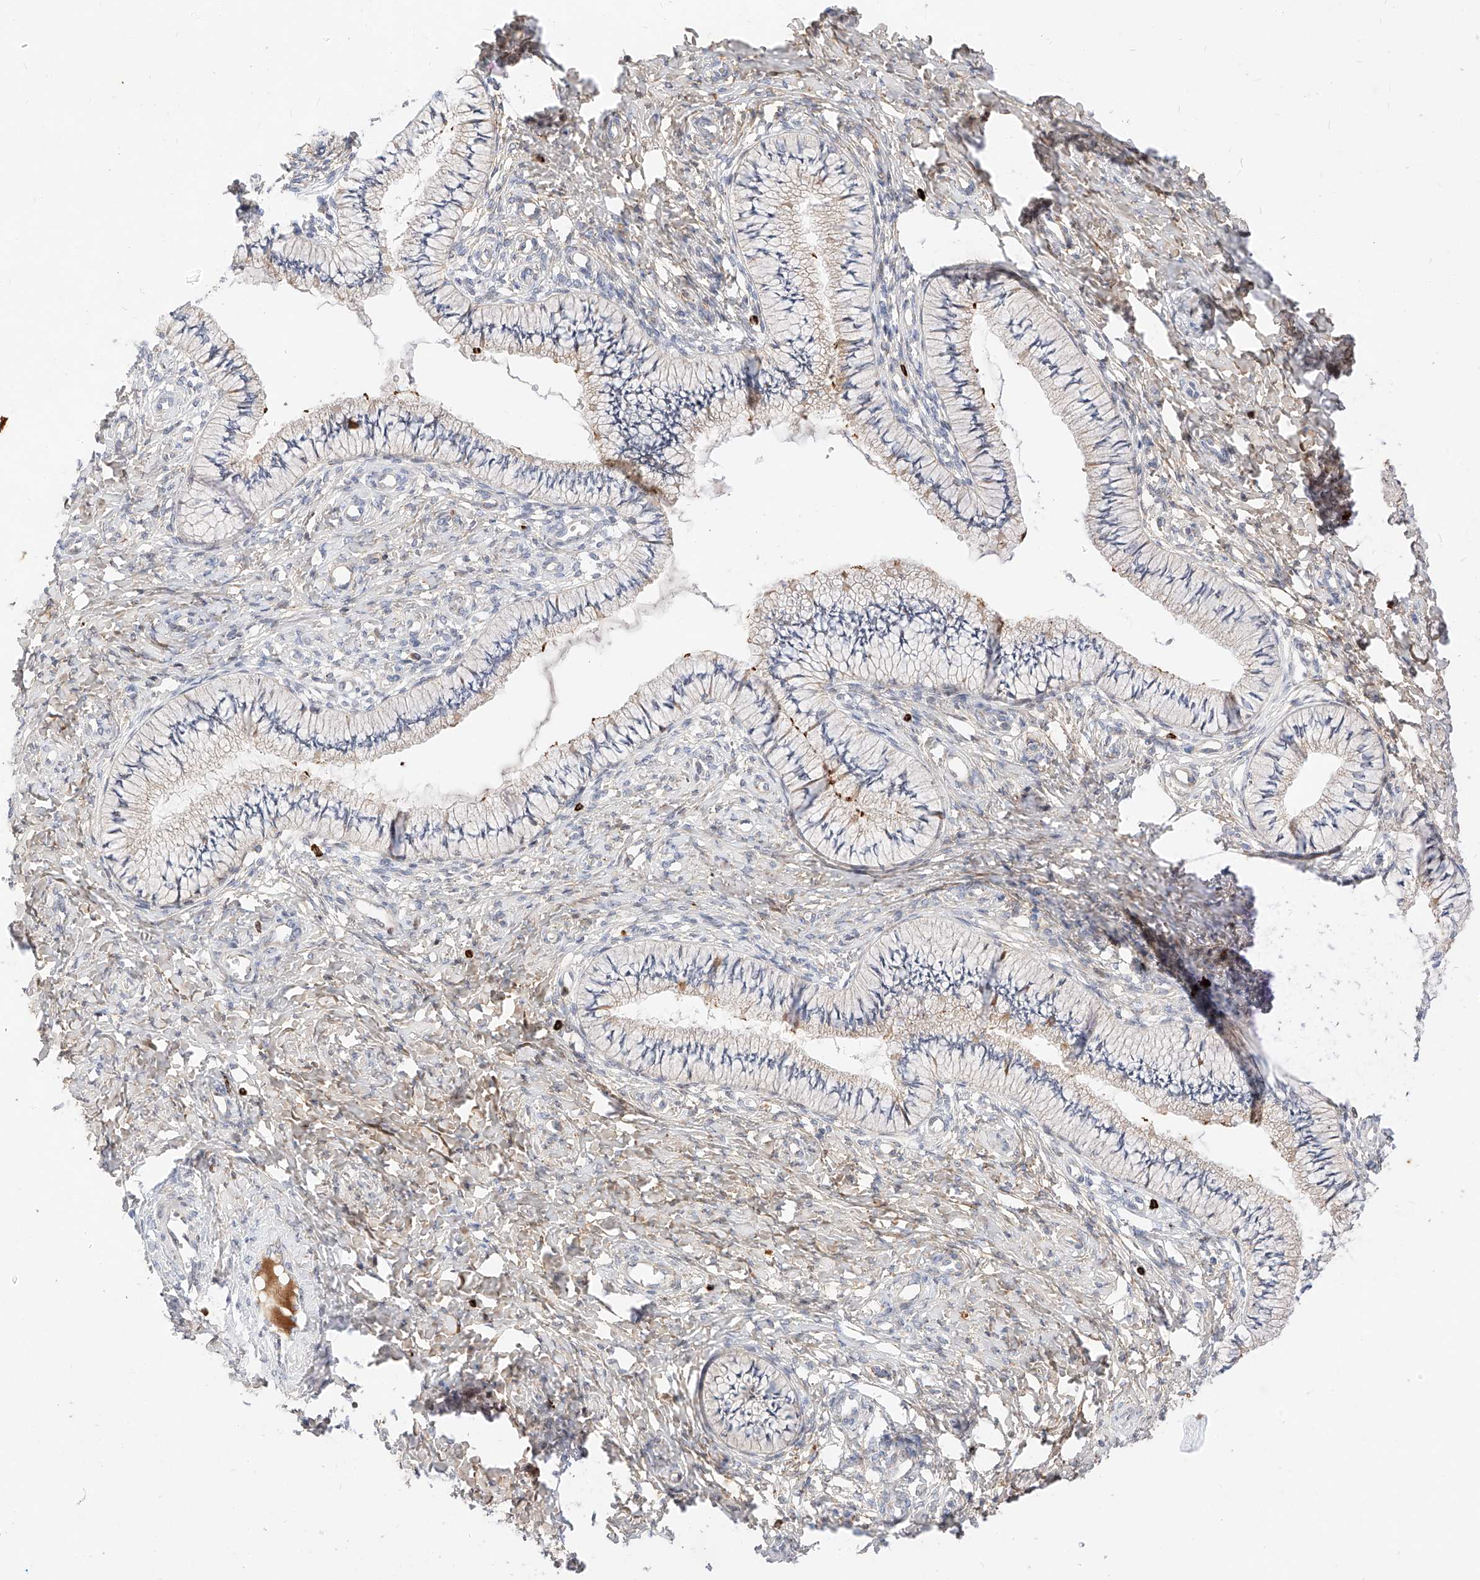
{"staining": {"intensity": "weak", "quantity": "25%-75%", "location": "cytoplasmic/membranous"}, "tissue": "cervix", "cell_type": "Glandular cells", "image_type": "normal", "snomed": [{"axis": "morphology", "description": "Normal tissue, NOS"}, {"axis": "topography", "description": "Cervix"}], "caption": "A micrograph of cervix stained for a protein displays weak cytoplasmic/membranous brown staining in glandular cells. Ihc stains the protein in brown and the nuclei are stained blue.", "gene": "OSGEPL1", "patient": {"sex": "female", "age": 36}}